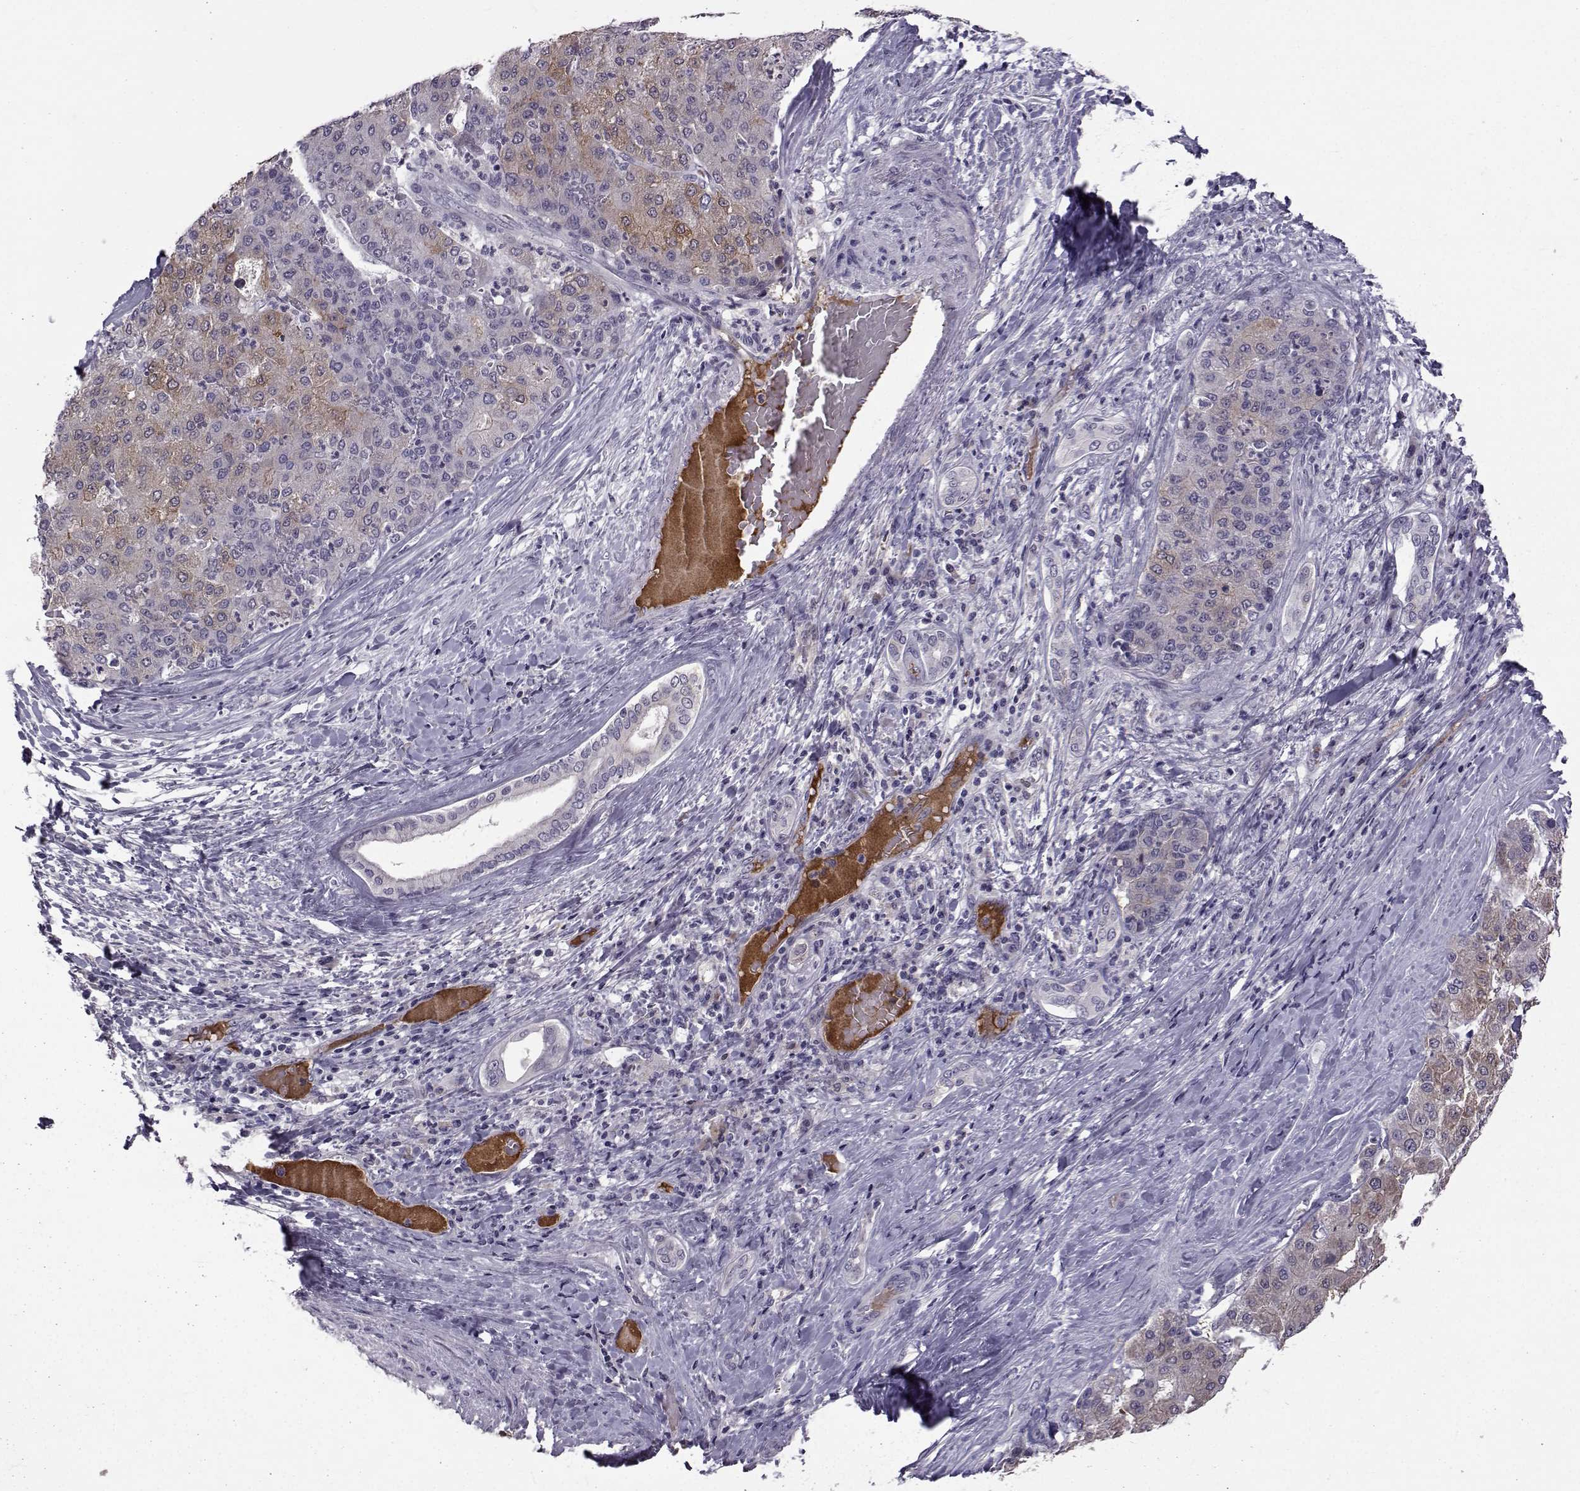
{"staining": {"intensity": "moderate", "quantity": "<25%", "location": "cytoplasmic/membranous"}, "tissue": "liver cancer", "cell_type": "Tumor cells", "image_type": "cancer", "snomed": [{"axis": "morphology", "description": "Carcinoma, Hepatocellular, NOS"}, {"axis": "topography", "description": "Liver"}], "caption": "This is a histology image of IHC staining of hepatocellular carcinoma (liver), which shows moderate staining in the cytoplasmic/membranous of tumor cells.", "gene": "TNFRSF11B", "patient": {"sex": "male", "age": 65}}